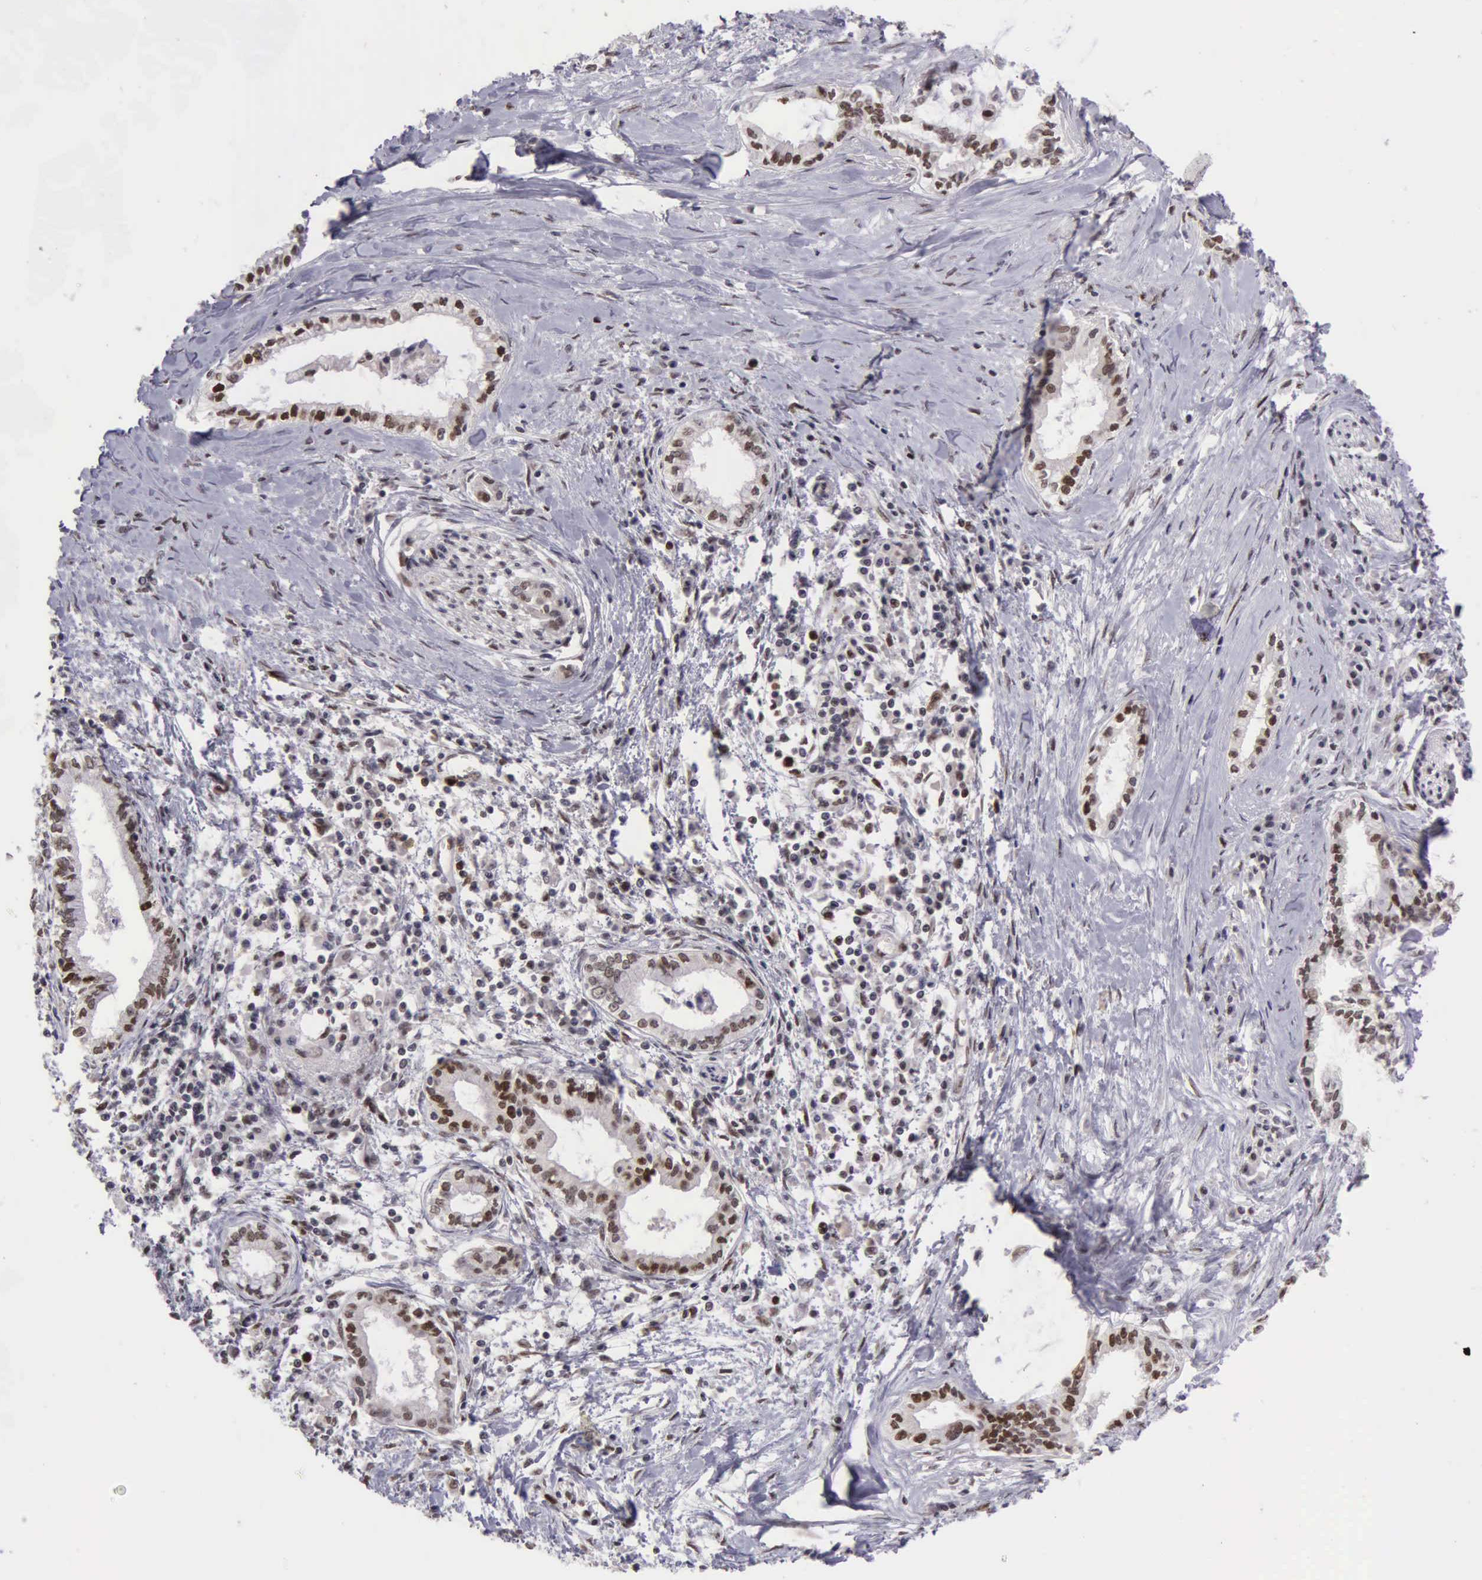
{"staining": {"intensity": "moderate", "quantity": "25%-75%", "location": "nuclear"}, "tissue": "pancreatic cancer", "cell_type": "Tumor cells", "image_type": "cancer", "snomed": [{"axis": "morphology", "description": "Adenocarcinoma, NOS"}, {"axis": "topography", "description": "Pancreas"}], "caption": "Protein expression analysis of pancreatic cancer shows moderate nuclear expression in about 25%-75% of tumor cells.", "gene": "UBR7", "patient": {"sex": "female", "age": 64}}